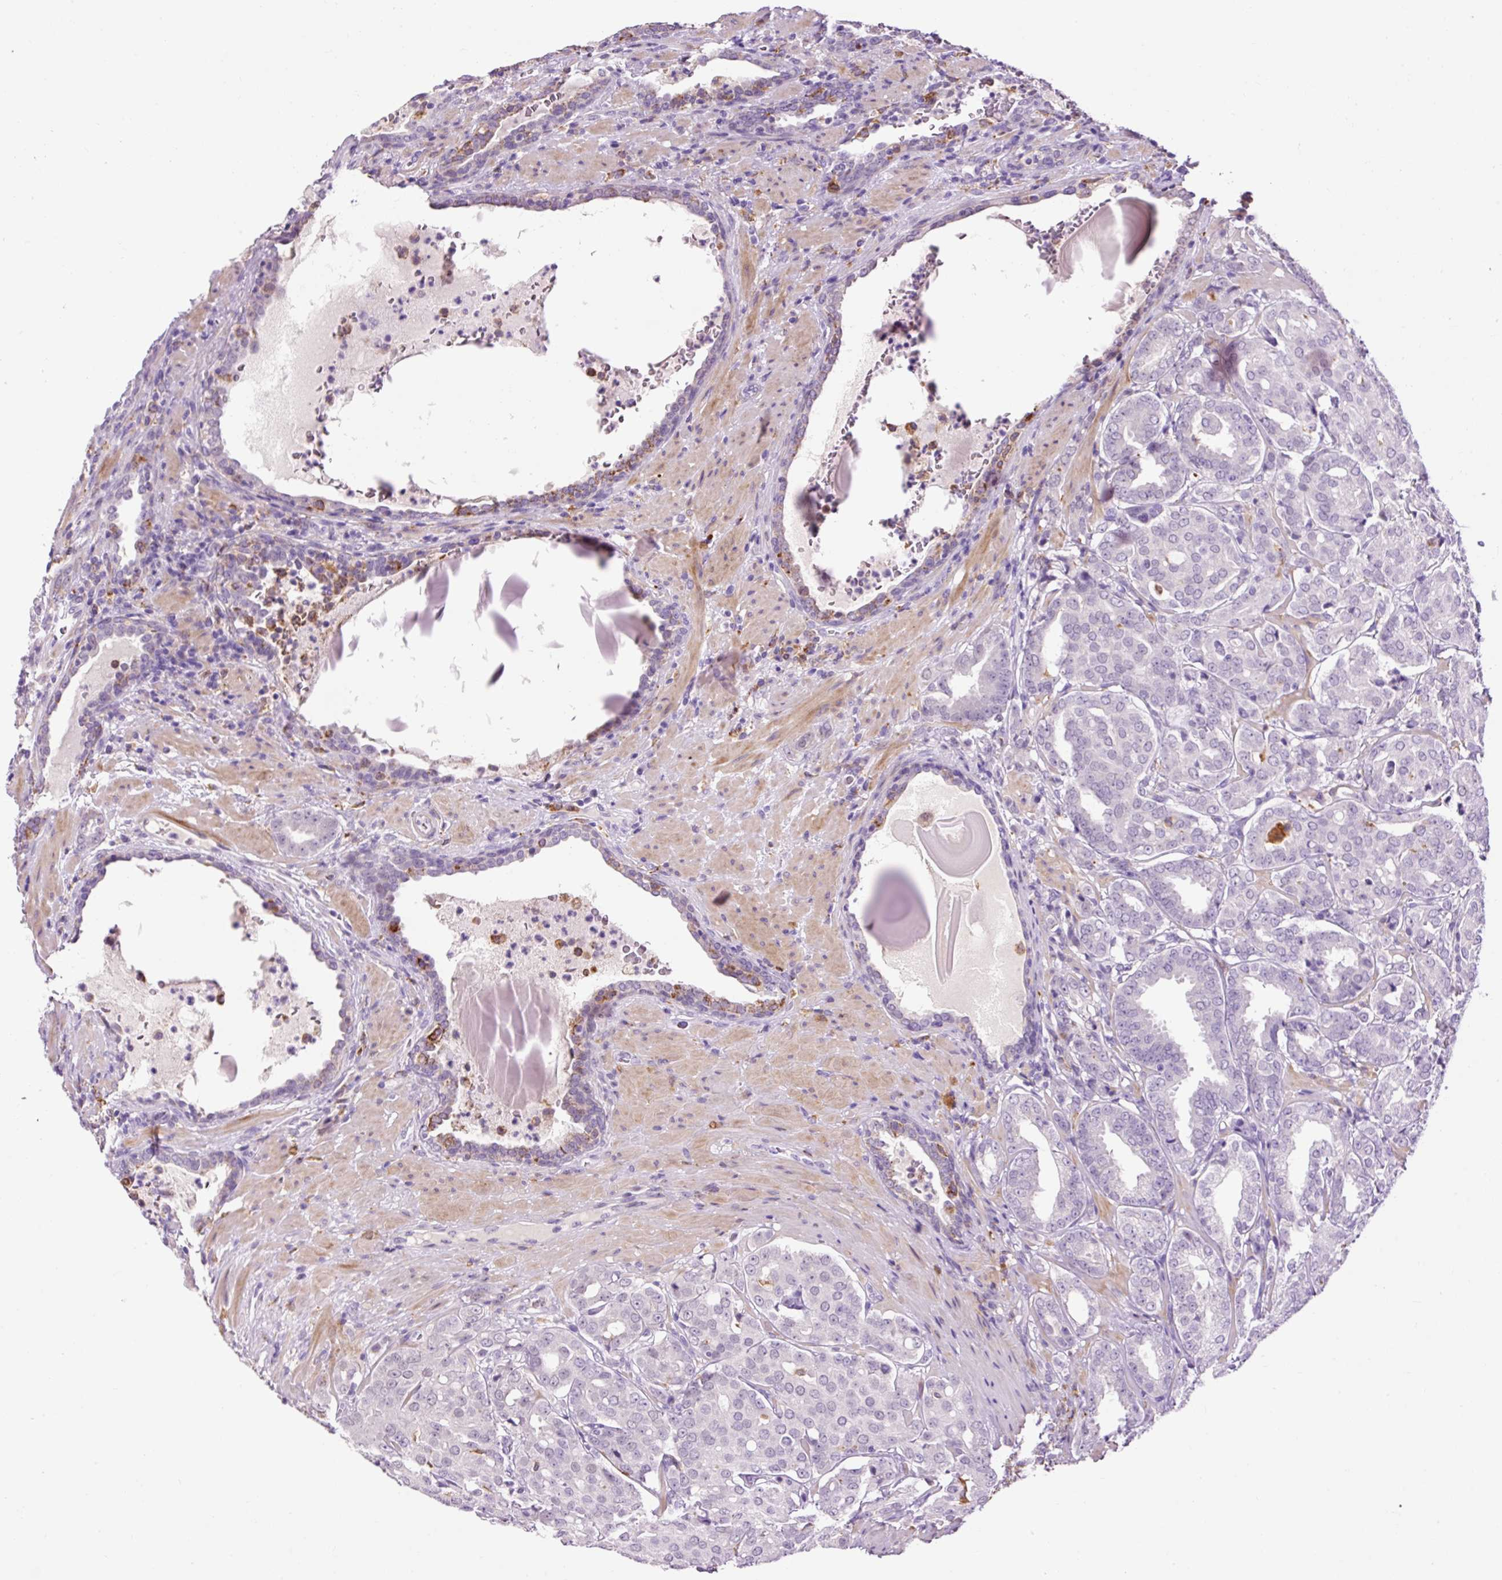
{"staining": {"intensity": "negative", "quantity": "none", "location": "none"}, "tissue": "prostate cancer", "cell_type": "Tumor cells", "image_type": "cancer", "snomed": [{"axis": "morphology", "description": "Adenocarcinoma, High grade"}, {"axis": "topography", "description": "Prostate"}], "caption": "A micrograph of prostate adenocarcinoma (high-grade) stained for a protein displays no brown staining in tumor cells.", "gene": "LY86", "patient": {"sex": "male", "age": 68}}